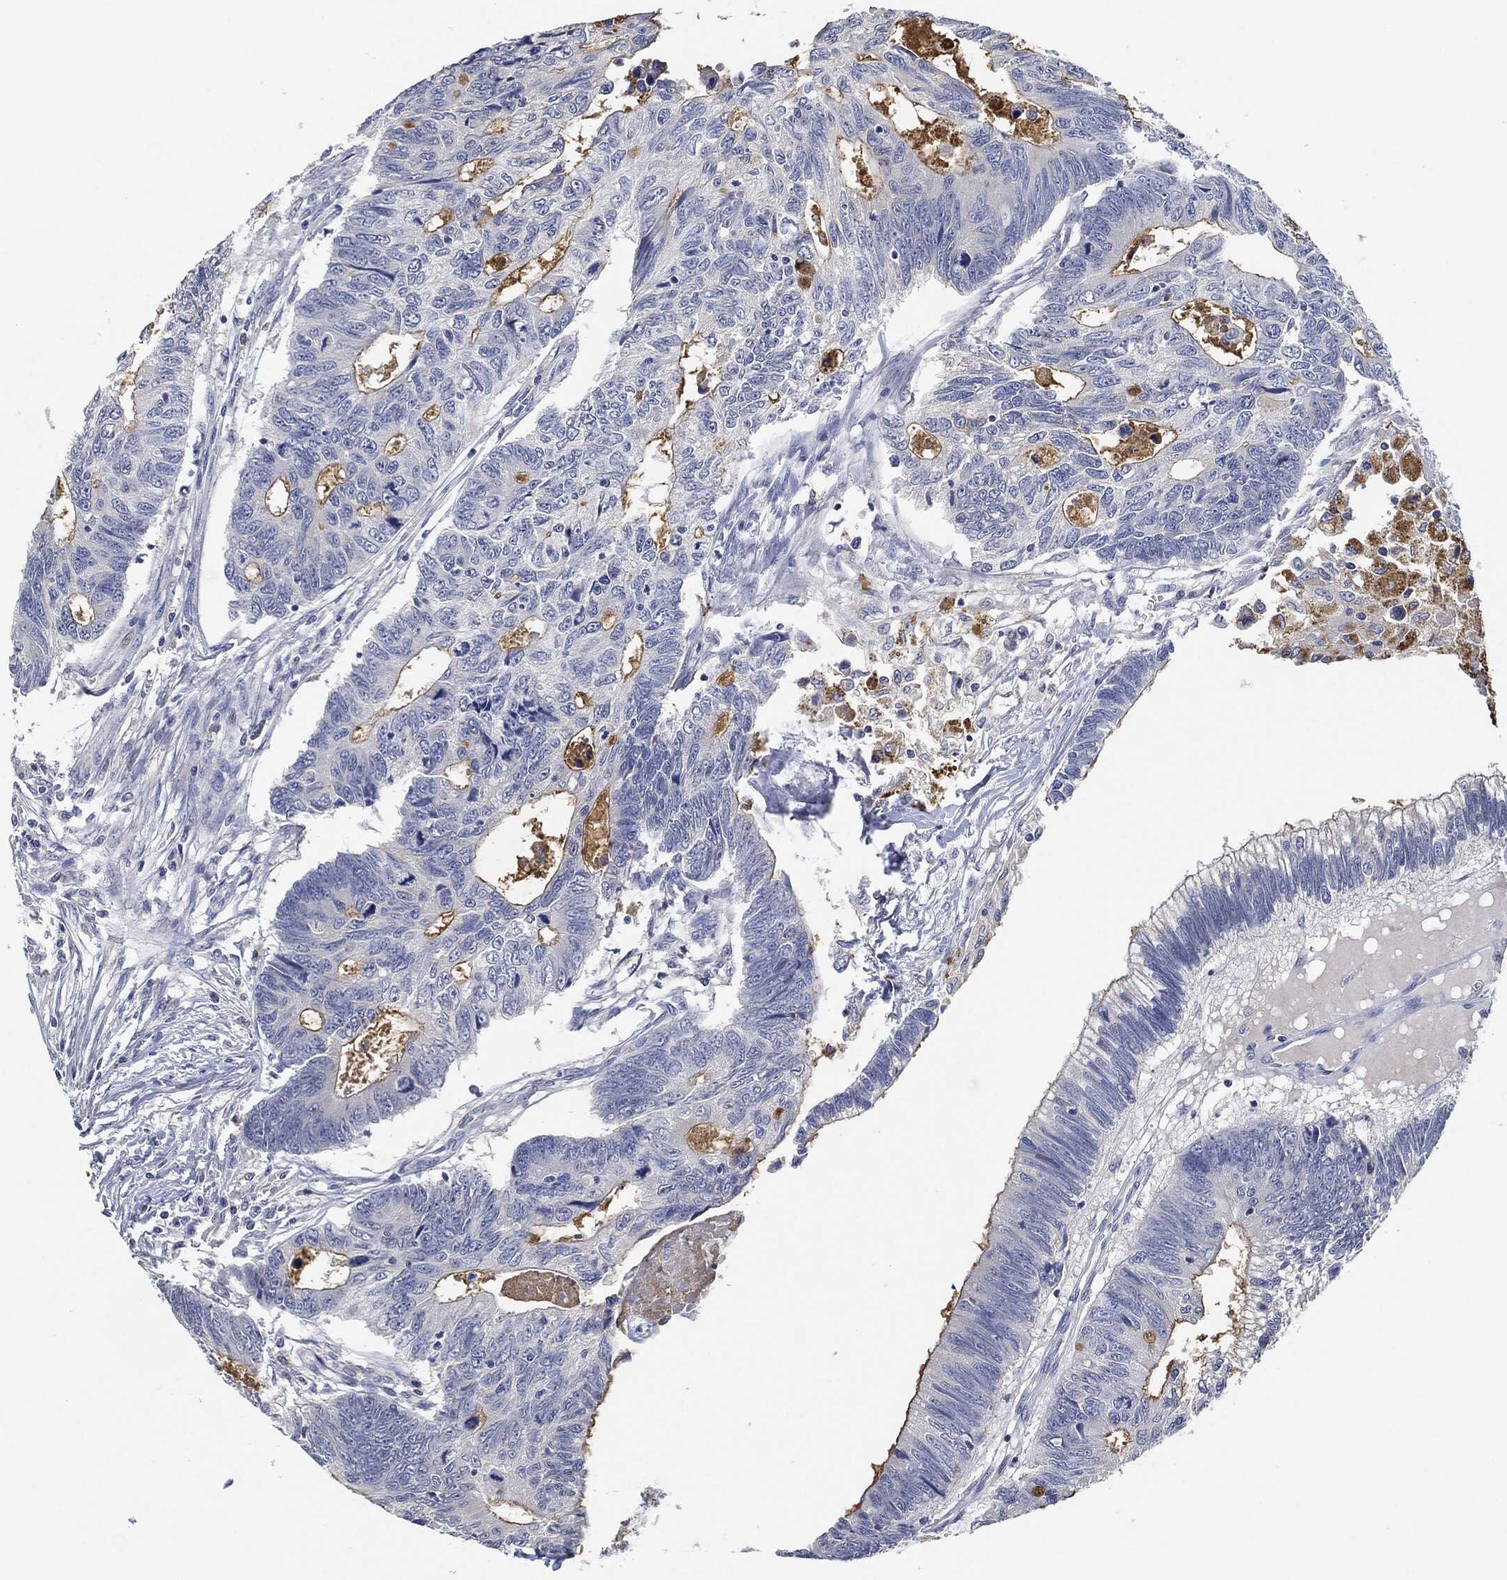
{"staining": {"intensity": "negative", "quantity": "none", "location": "none"}, "tissue": "colorectal cancer", "cell_type": "Tumor cells", "image_type": "cancer", "snomed": [{"axis": "morphology", "description": "Adenocarcinoma, NOS"}, {"axis": "topography", "description": "Colon"}], "caption": "Colorectal adenocarcinoma stained for a protein using immunohistochemistry (IHC) reveals no staining tumor cells.", "gene": "NTRK1", "patient": {"sex": "female", "age": 77}}